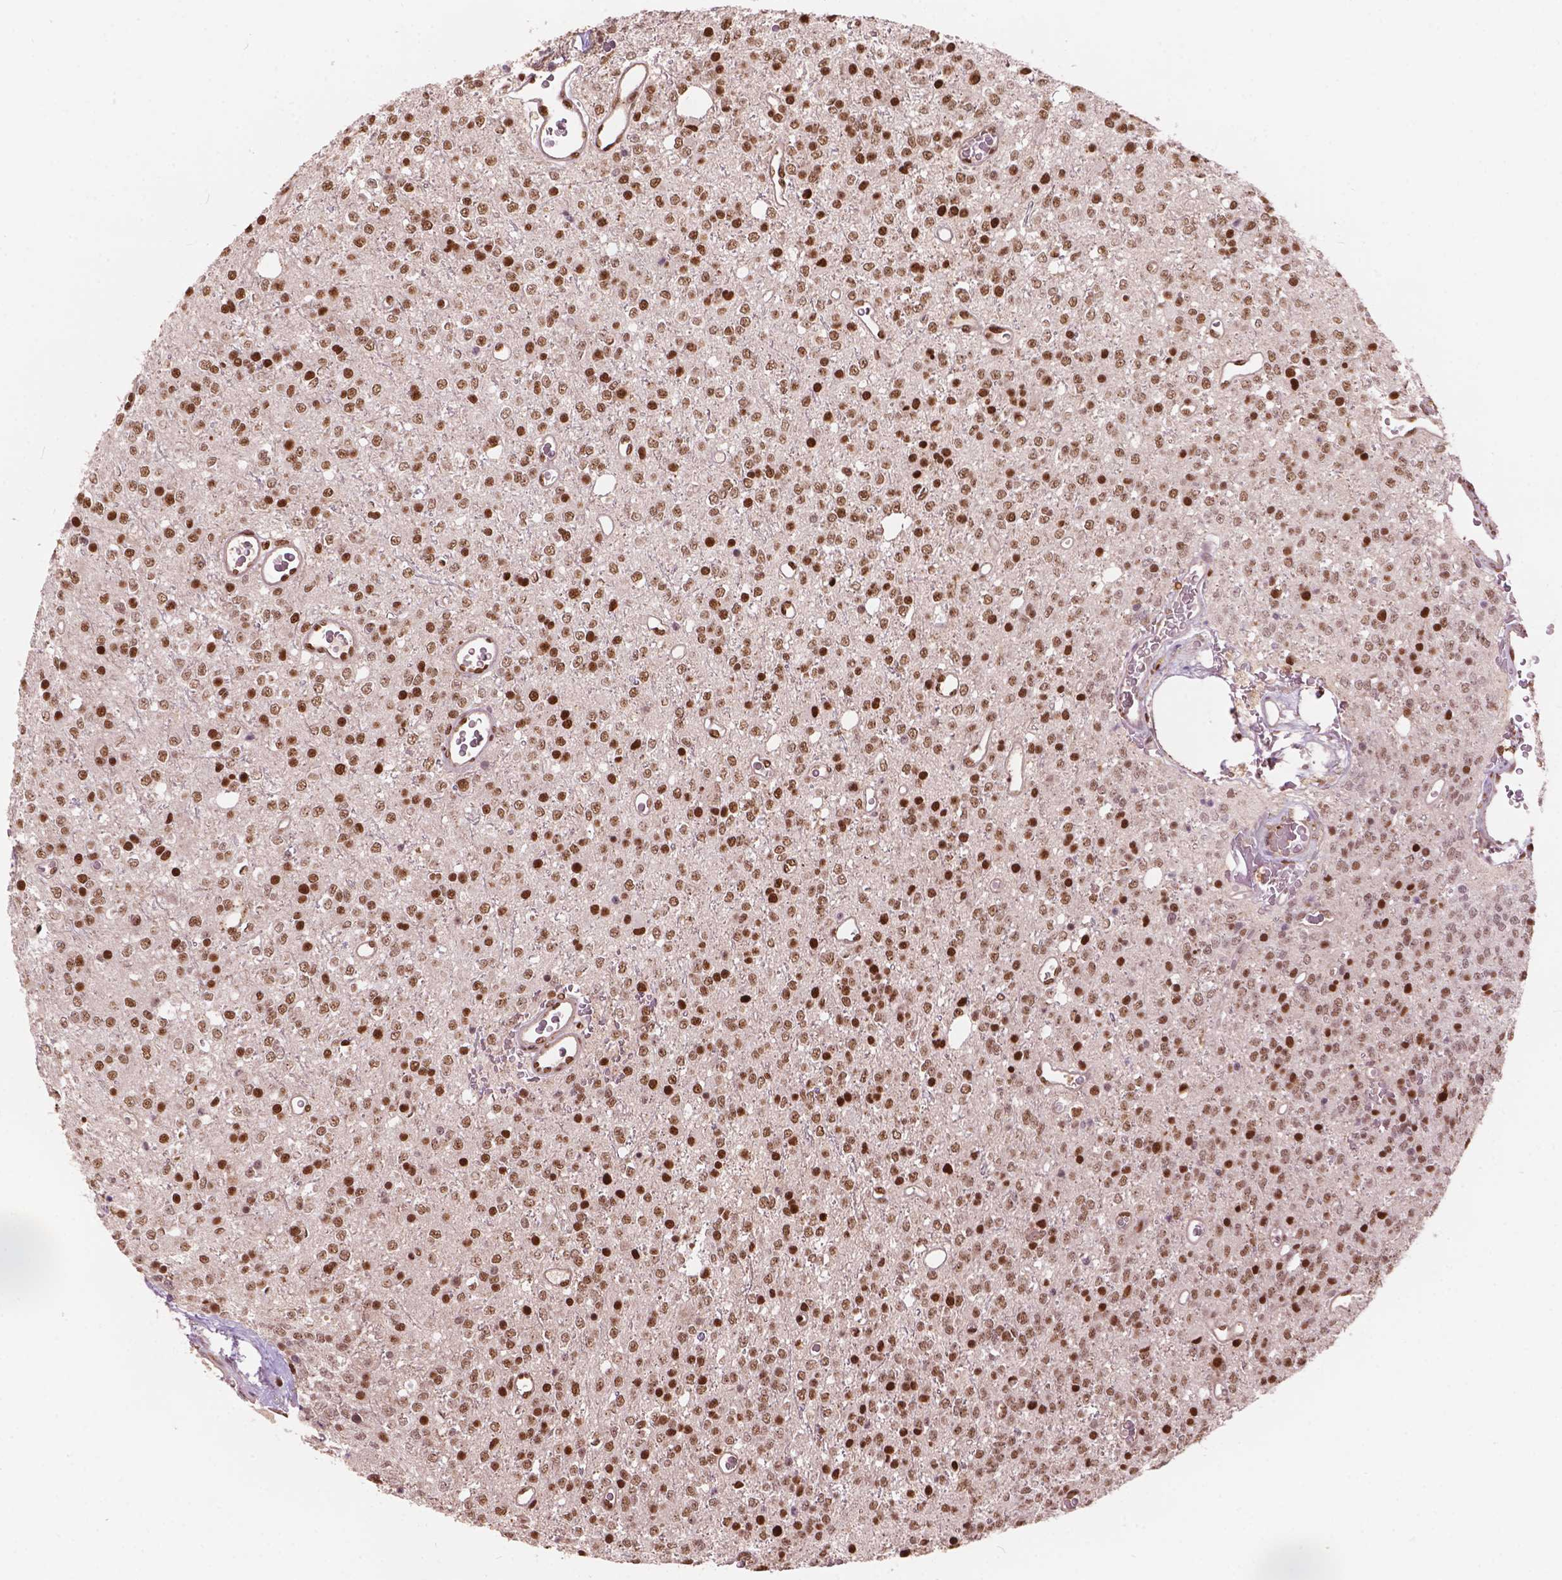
{"staining": {"intensity": "moderate", "quantity": ">75%", "location": "nuclear"}, "tissue": "glioma", "cell_type": "Tumor cells", "image_type": "cancer", "snomed": [{"axis": "morphology", "description": "Glioma, malignant, Low grade"}, {"axis": "topography", "description": "Brain"}], "caption": "Malignant glioma (low-grade) tissue reveals moderate nuclear positivity in approximately >75% of tumor cells, visualized by immunohistochemistry. (Brightfield microscopy of DAB IHC at high magnification).", "gene": "ANP32B", "patient": {"sex": "female", "age": 45}}